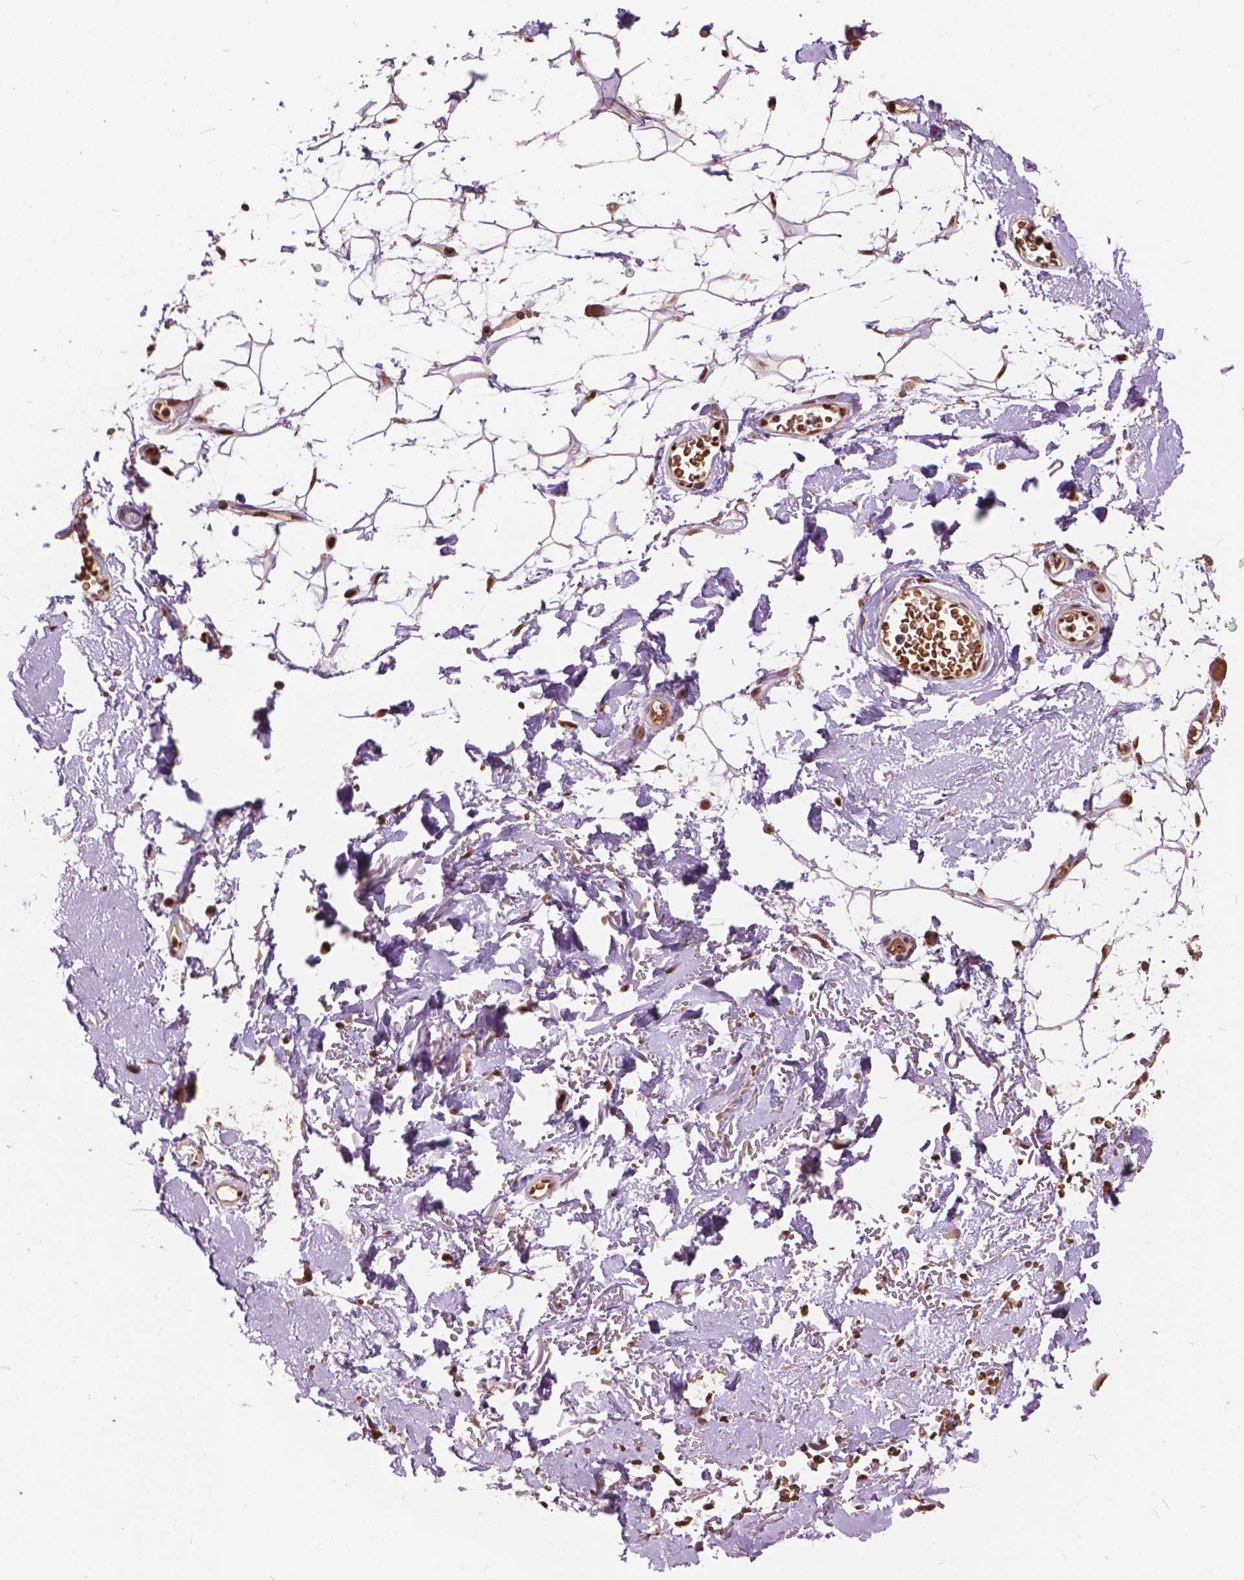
{"staining": {"intensity": "moderate", "quantity": ">75%", "location": "nuclear"}, "tissue": "adipose tissue", "cell_type": "Adipocytes", "image_type": "normal", "snomed": [{"axis": "morphology", "description": "Normal tissue, NOS"}, {"axis": "topography", "description": "Anal"}, {"axis": "topography", "description": "Peripheral nerve tissue"}], "caption": "Benign adipose tissue exhibits moderate nuclear expression in about >75% of adipocytes, visualized by immunohistochemistry. (Stains: DAB in brown, nuclei in blue, Microscopy: brightfield microscopy at high magnification).", "gene": "ANP32A", "patient": {"sex": "male", "age": 78}}